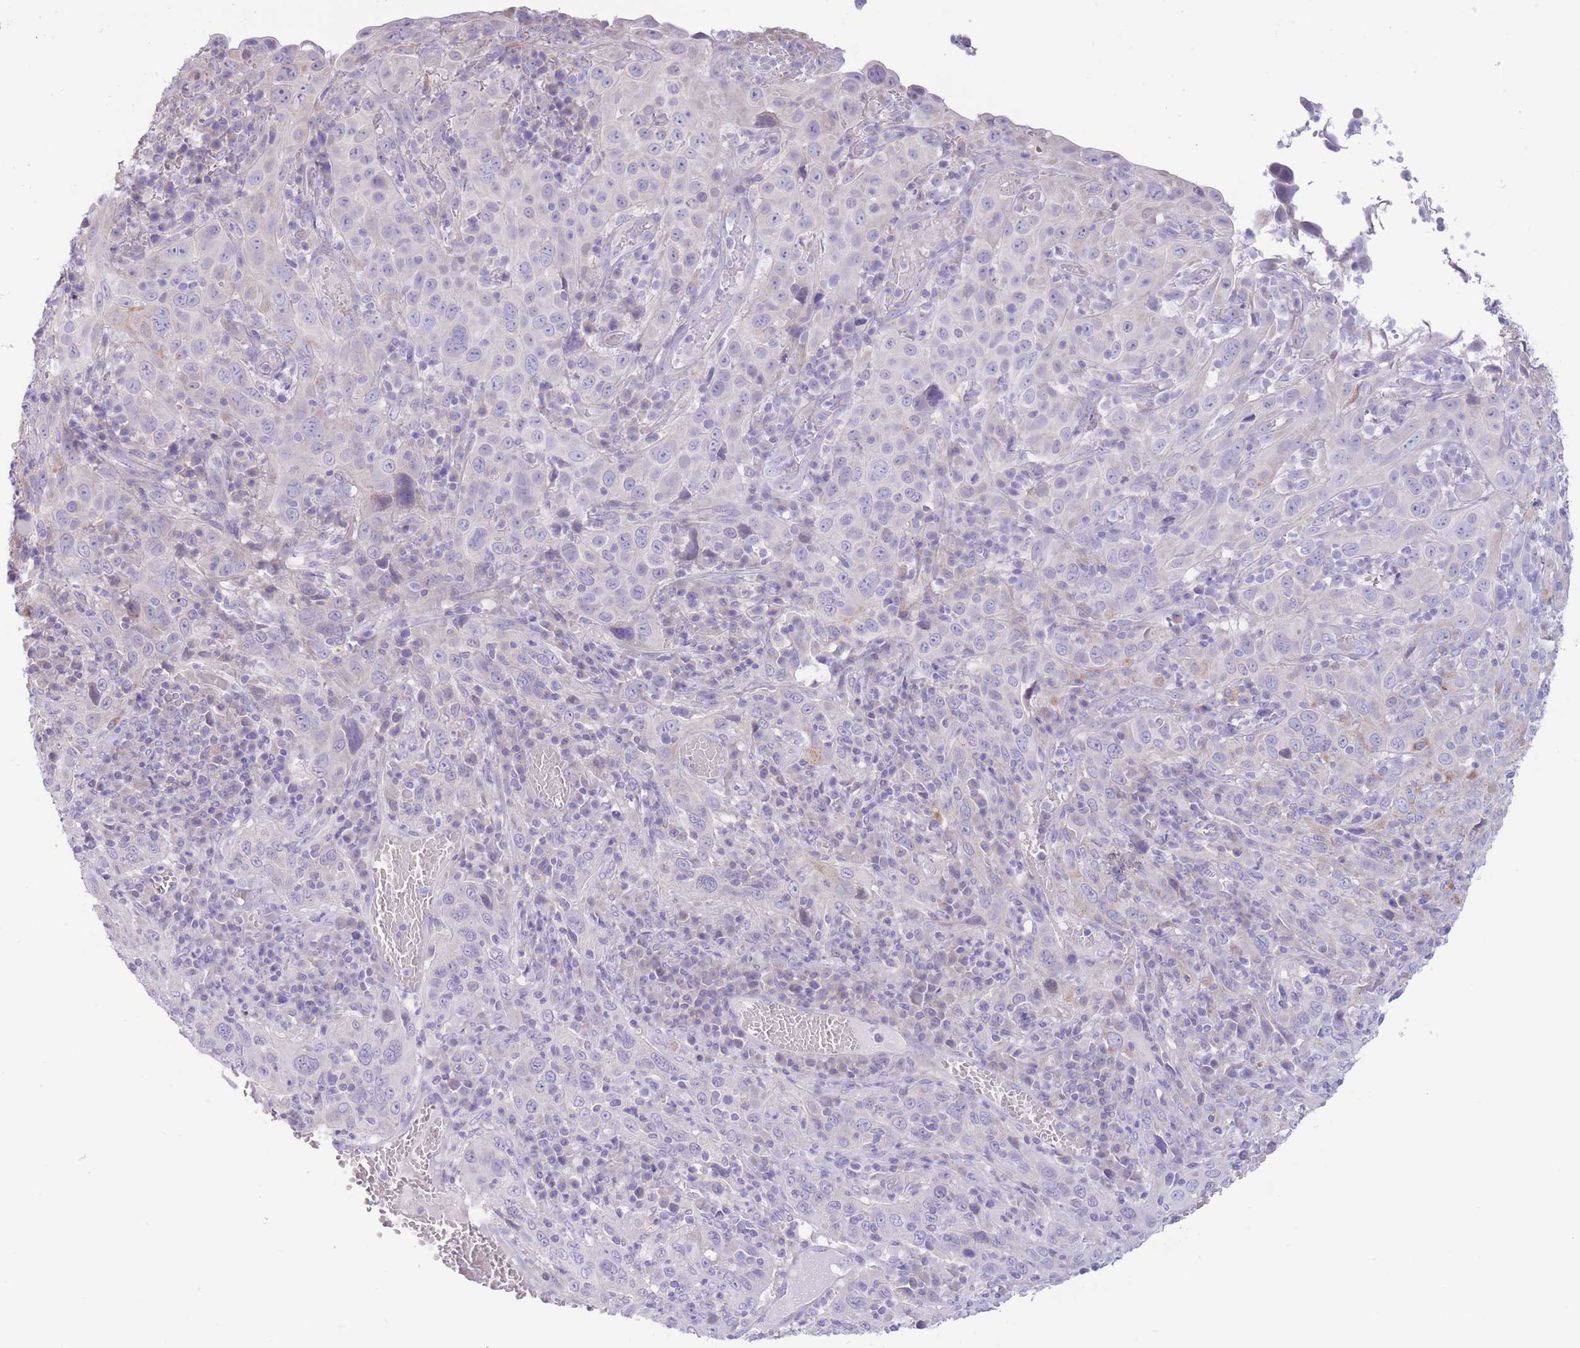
{"staining": {"intensity": "negative", "quantity": "none", "location": "none"}, "tissue": "cervical cancer", "cell_type": "Tumor cells", "image_type": "cancer", "snomed": [{"axis": "morphology", "description": "Squamous cell carcinoma, NOS"}, {"axis": "topography", "description": "Cervix"}], "caption": "DAB (3,3'-diaminobenzidine) immunohistochemical staining of cervical cancer demonstrates no significant positivity in tumor cells.", "gene": "FAH", "patient": {"sex": "female", "age": 46}}